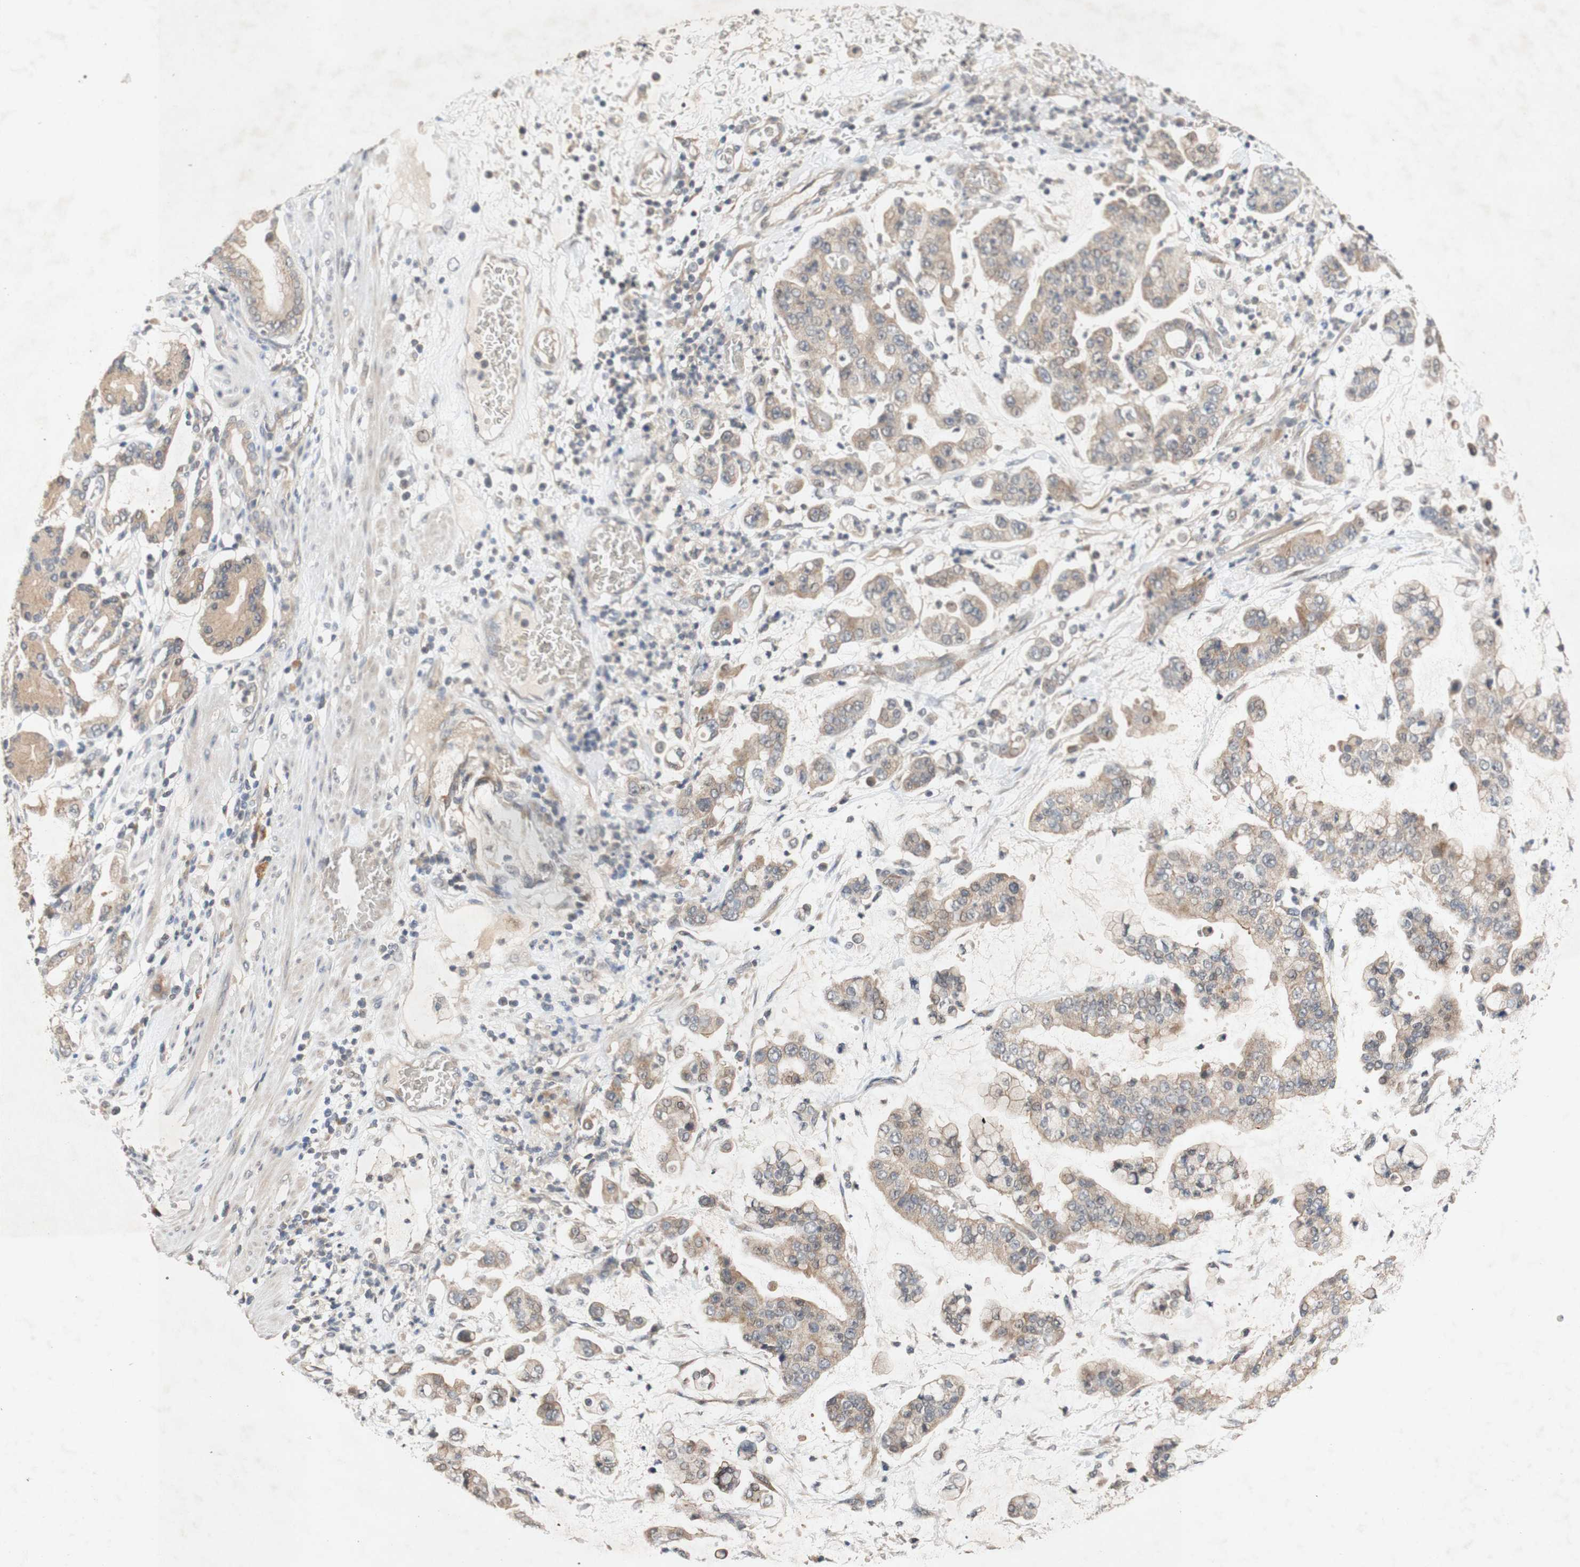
{"staining": {"intensity": "weak", "quantity": ">75%", "location": "cytoplasmic/membranous"}, "tissue": "stomach cancer", "cell_type": "Tumor cells", "image_type": "cancer", "snomed": [{"axis": "morphology", "description": "Normal tissue, NOS"}, {"axis": "morphology", "description": "Adenocarcinoma, NOS"}, {"axis": "topography", "description": "Stomach, upper"}, {"axis": "topography", "description": "Stomach"}], "caption": "High-power microscopy captured an immunohistochemistry (IHC) photomicrograph of stomach cancer, revealing weak cytoplasmic/membranous positivity in approximately >75% of tumor cells.", "gene": "PIN1", "patient": {"sex": "male", "age": 76}}